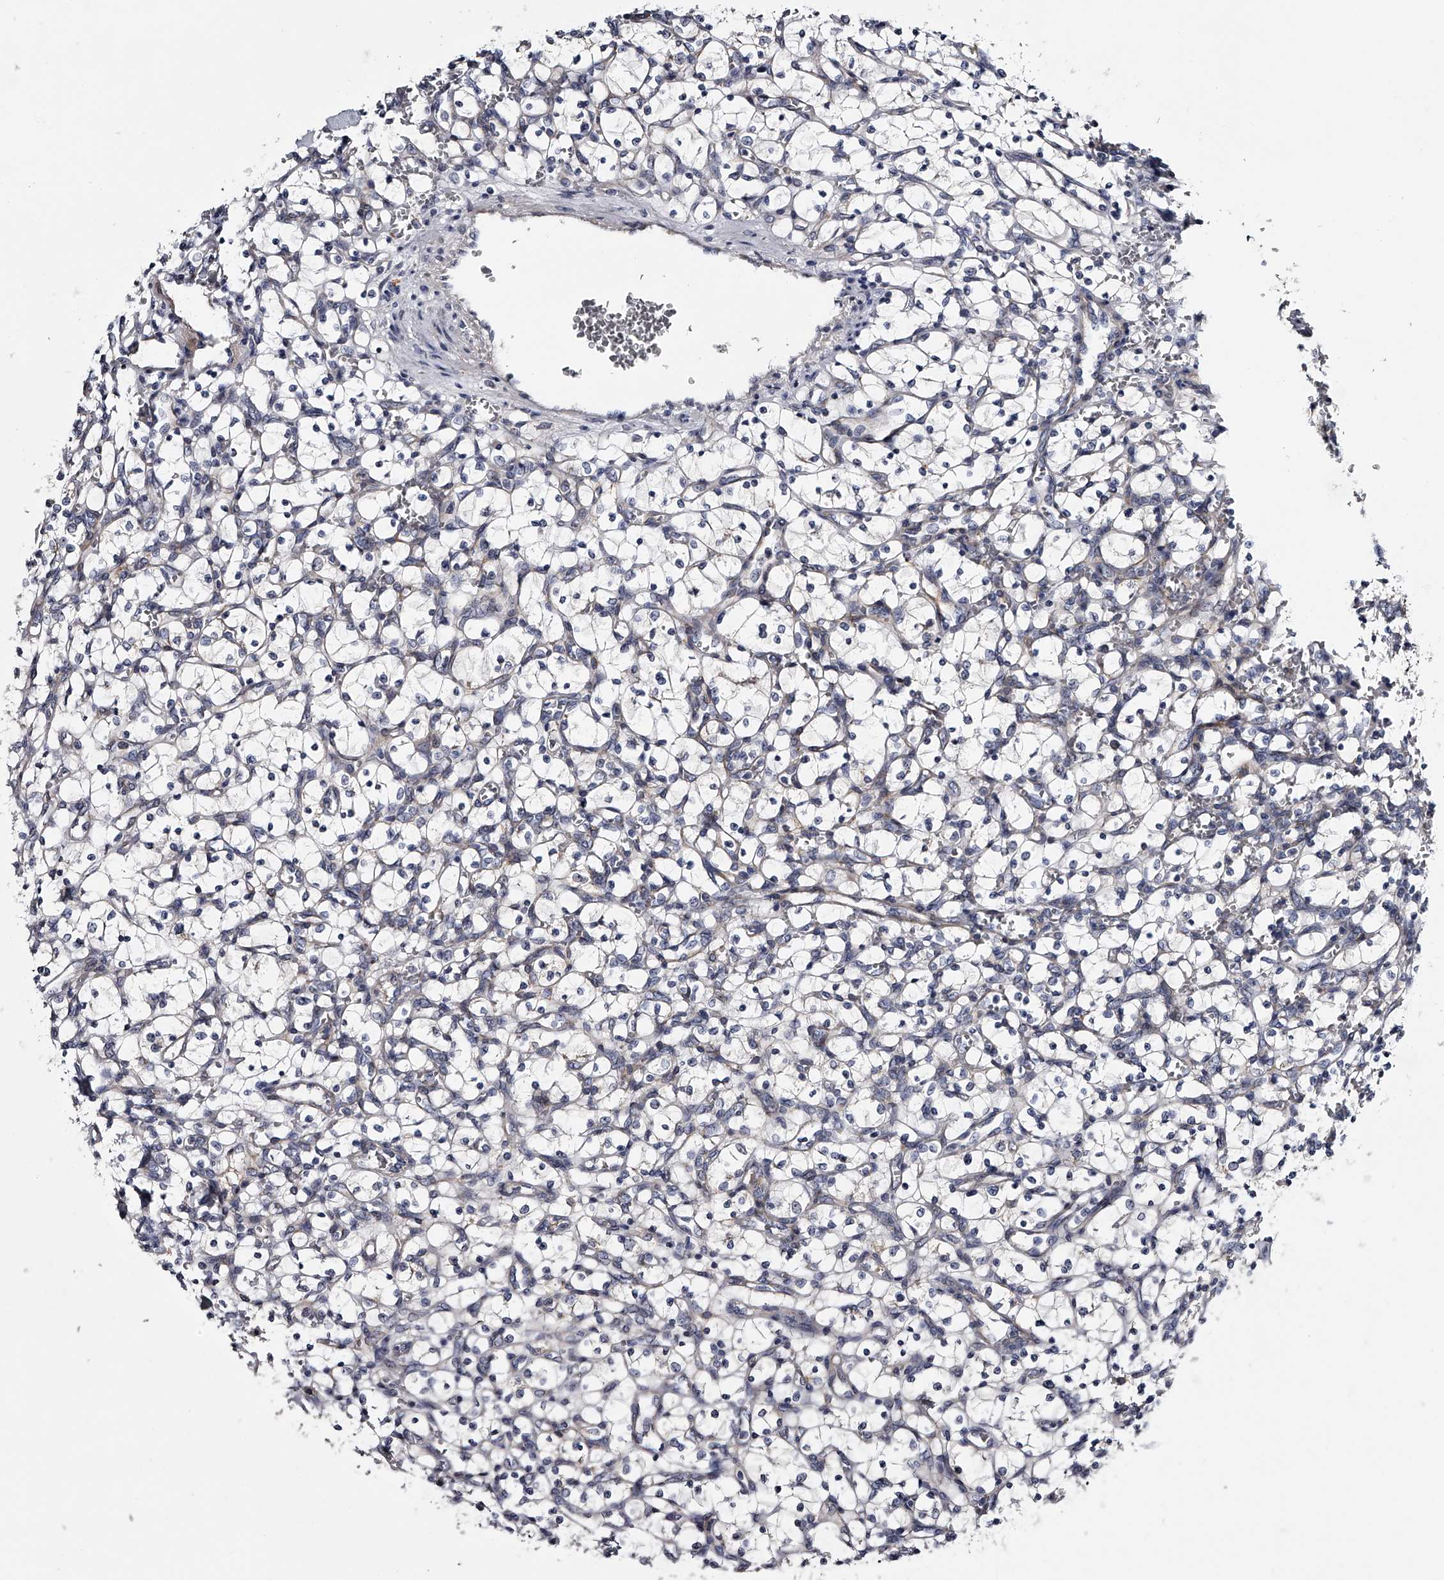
{"staining": {"intensity": "negative", "quantity": "none", "location": "none"}, "tissue": "renal cancer", "cell_type": "Tumor cells", "image_type": "cancer", "snomed": [{"axis": "morphology", "description": "Adenocarcinoma, NOS"}, {"axis": "topography", "description": "Kidney"}], "caption": "High magnification brightfield microscopy of adenocarcinoma (renal) stained with DAB (3,3'-diaminobenzidine) (brown) and counterstained with hematoxylin (blue): tumor cells show no significant expression.", "gene": "MDN1", "patient": {"sex": "female", "age": 69}}